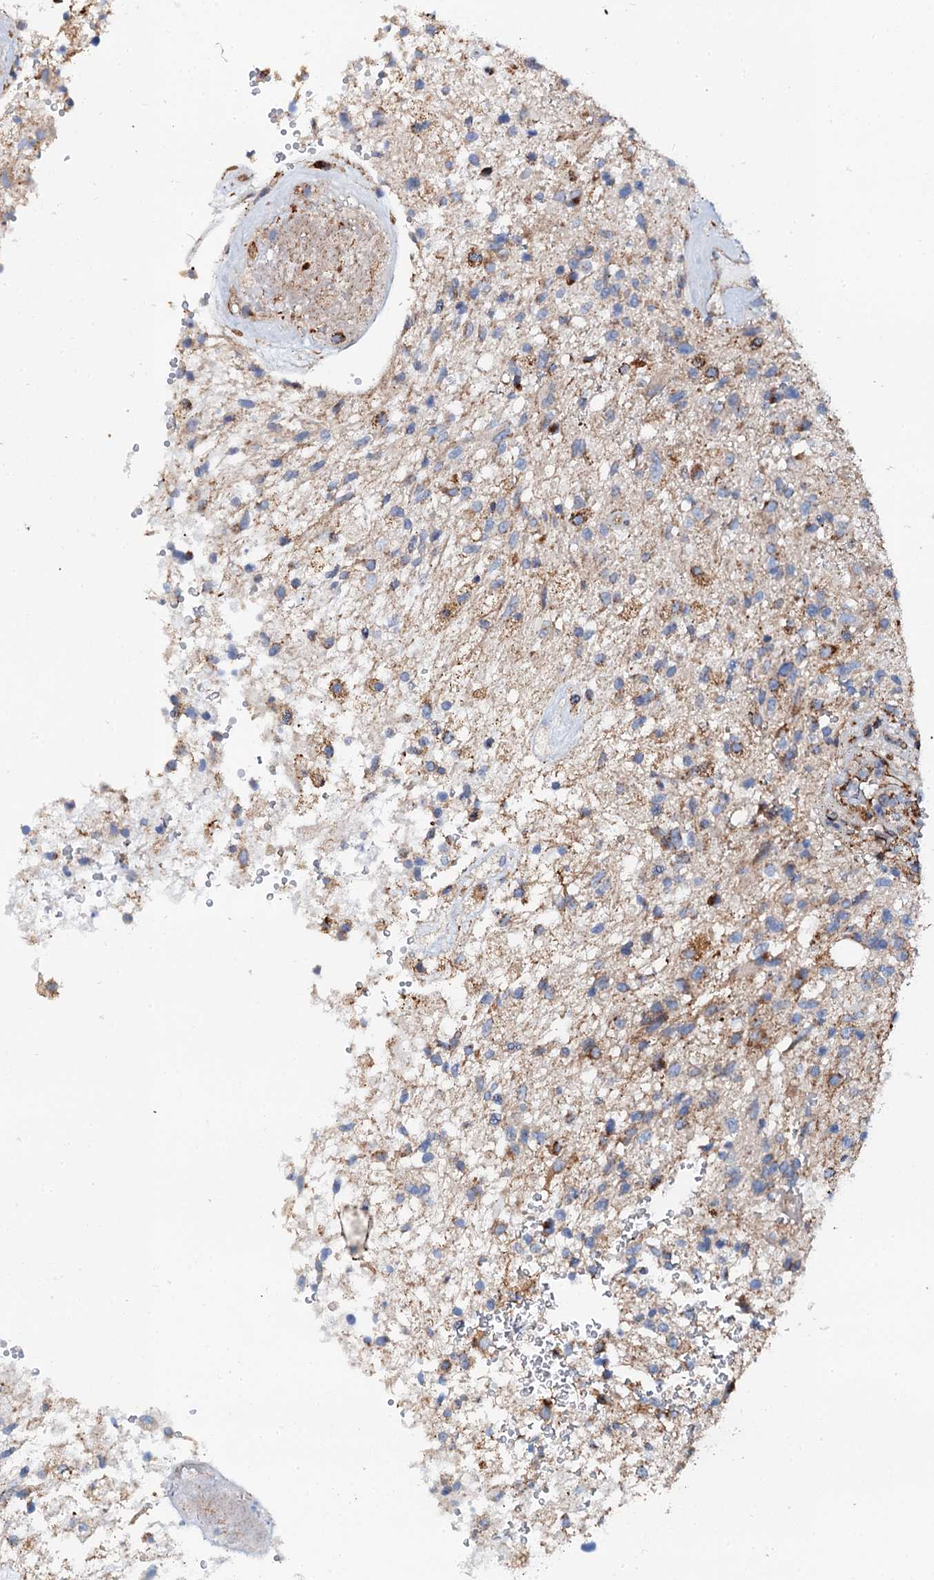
{"staining": {"intensity": "moderate", "quantity": "<25%", "location": "cytoplasmic/membranous"}, "tissue": "glioma", "cell_type": "Tumor cells", "image_type": "cancer", "snomed": [{"axis": "morphology", "description": "Glioma, malignant, High grade"}, {"axis": "topography", "description": "Brain"}], "caption": "Immunohistochemistry micrograph of malignant high-grade glioma stained for a protein (brown), which reveals low levels of moderate cytoplasmic/membranous staining in about <25% of tumor cells.", "gene": "INTS10", "patient": {"sex": "male", "age": 56}}